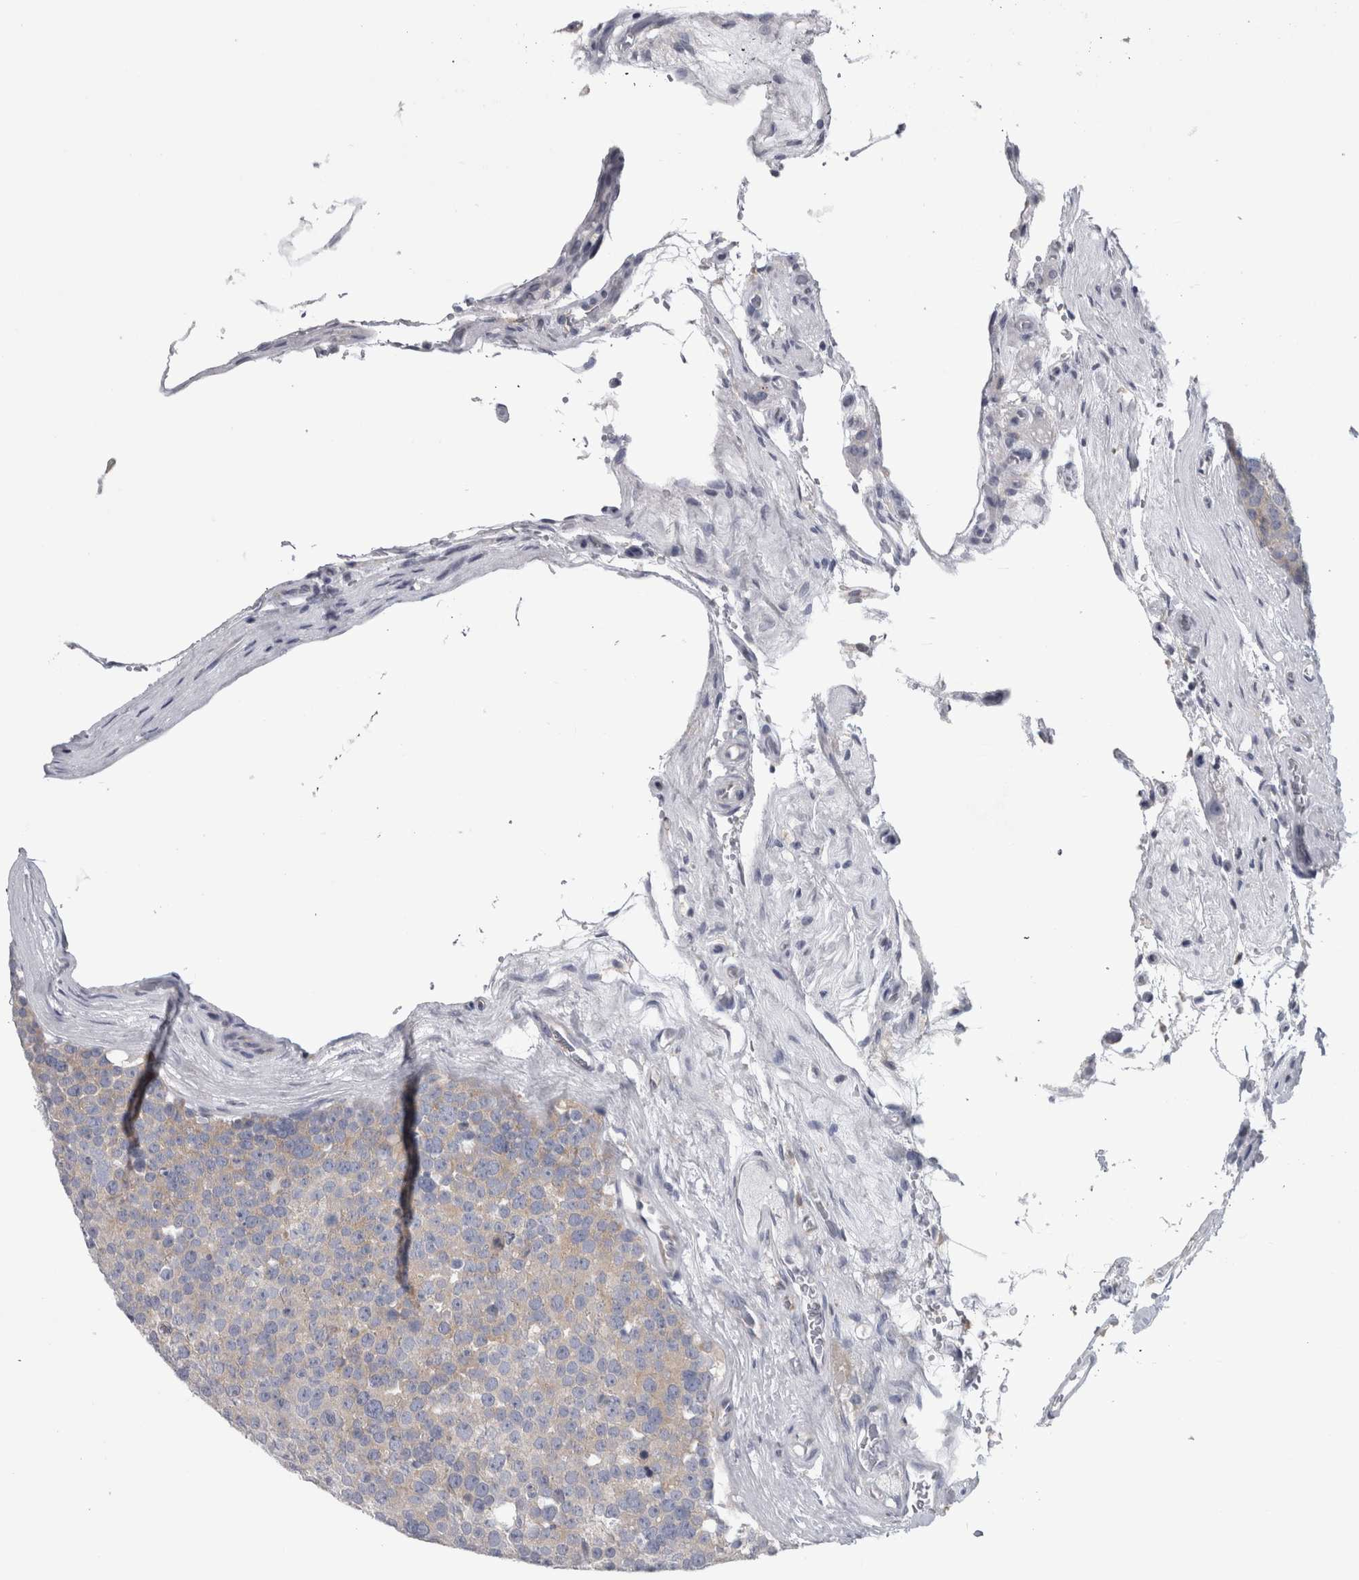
{"staining": {"intensity": "weak", "quantity": ">75%", "location": "cytoplasmic/membranous"}, "tissue": "testis cancer", "cell_type": "Tumor cells", "image_type": "cancer", "snomed": [{"axis": "morphology", "description": "Seminoma, NOS"}, {"axis": "topography", "description": "Testis"}], "caption": "About >75% of tumor cells in testis cancer (seminoma) exhibit weak cytoplasmic/membranous protein expression as visualized by brown immunohistochemical staining.", "gene": "PRRC2C", "patient": {"sex": "male", "age": 71}}